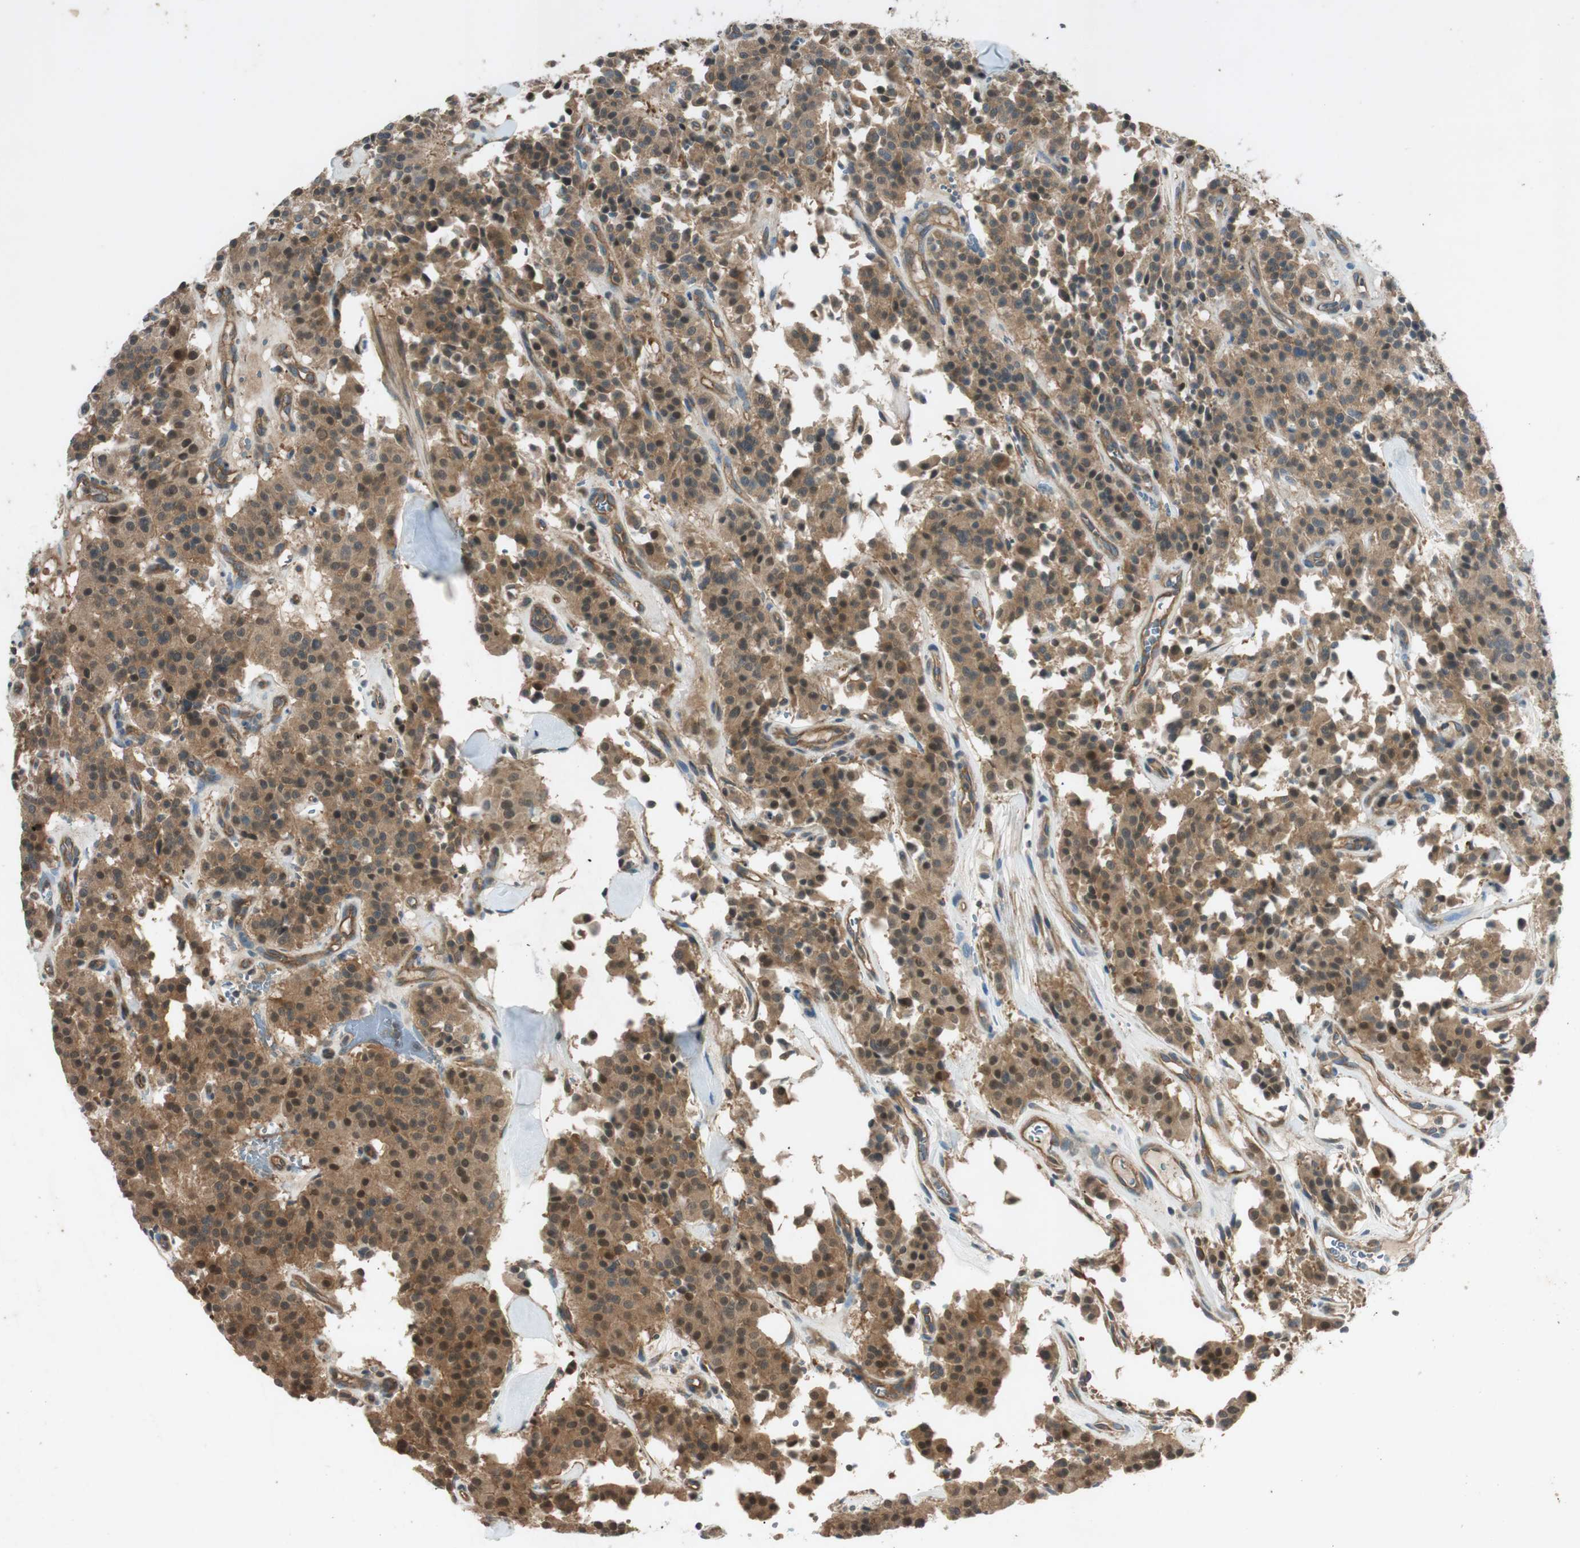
{"staining": {"intensity": "moderate", "quantity": ">75%", "location": "cytoplasmic/membranous,nuclear"}, "tissue": "carcinoid", "cell_type": "Tumor cells", "image_type": "cancer", "snomed": [{"axis": "morphology", "description": "Carcinoid, malignant, NOS"}, {"axis": "topography", "description": "Lung"}], "caption": "Protein analysis of malignant carcinoid tissue exhibits moderate cytoplasmic/membranous and nuclear expression in approximately >75% of tumor cells.", "gene": "EPHA8", "patient": {"sex": "male", "age": 30}}